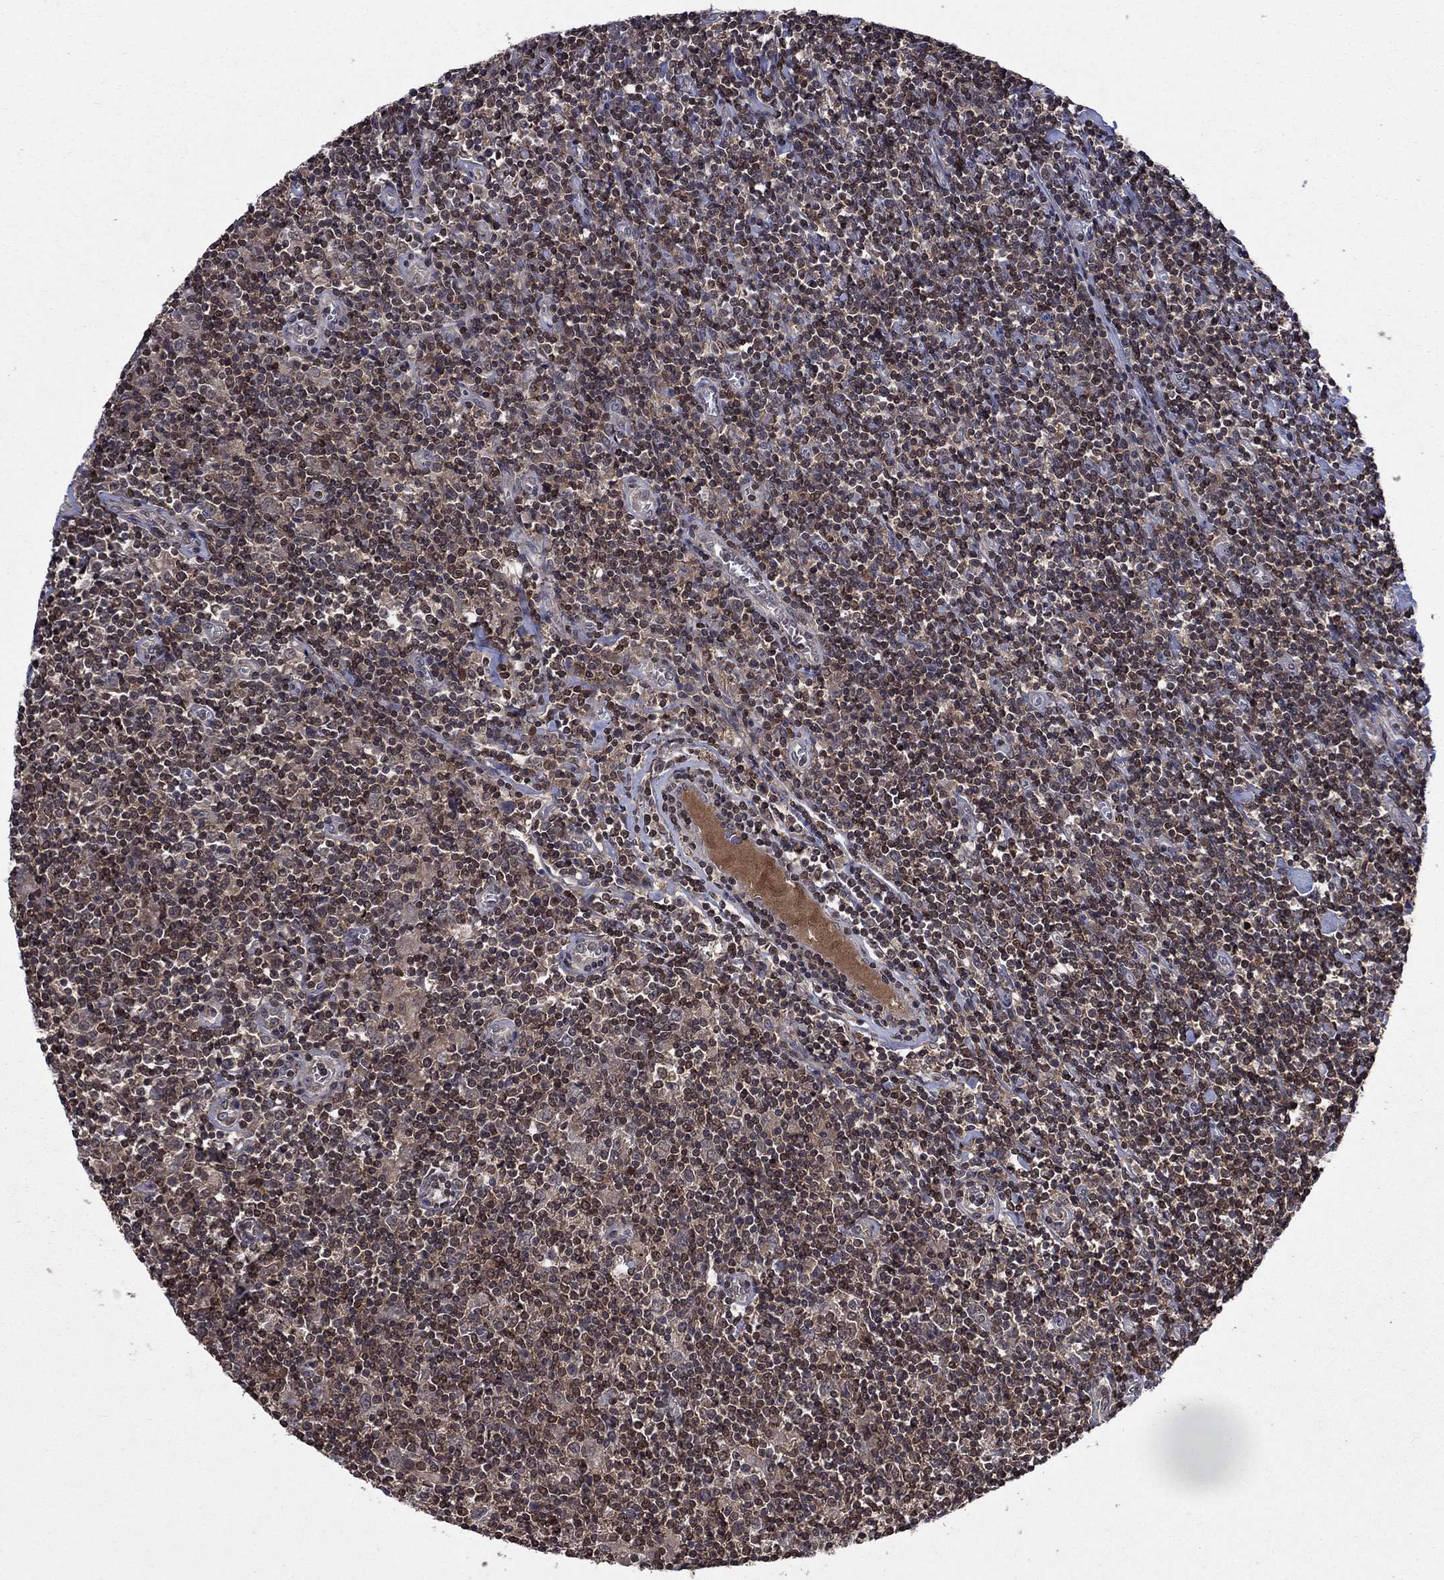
{"staining": {"intensity": "negative", "quantity": "none", "location": "none"}, "tissue": "lymphoma", "cell_type": "Tumor cells", "image_type": "cancer", "snomed": [{"axis": "morphology", "description": "Hodgkin's disease, NOS"}, {"axis": "topography", "description": "Lymph node"}], "caption": "Micrograph shows no protein positivity in tumor cells of lymphoma tissue.", "gene": "IAH1", "patient": {"sex": "male", "age": 40}}